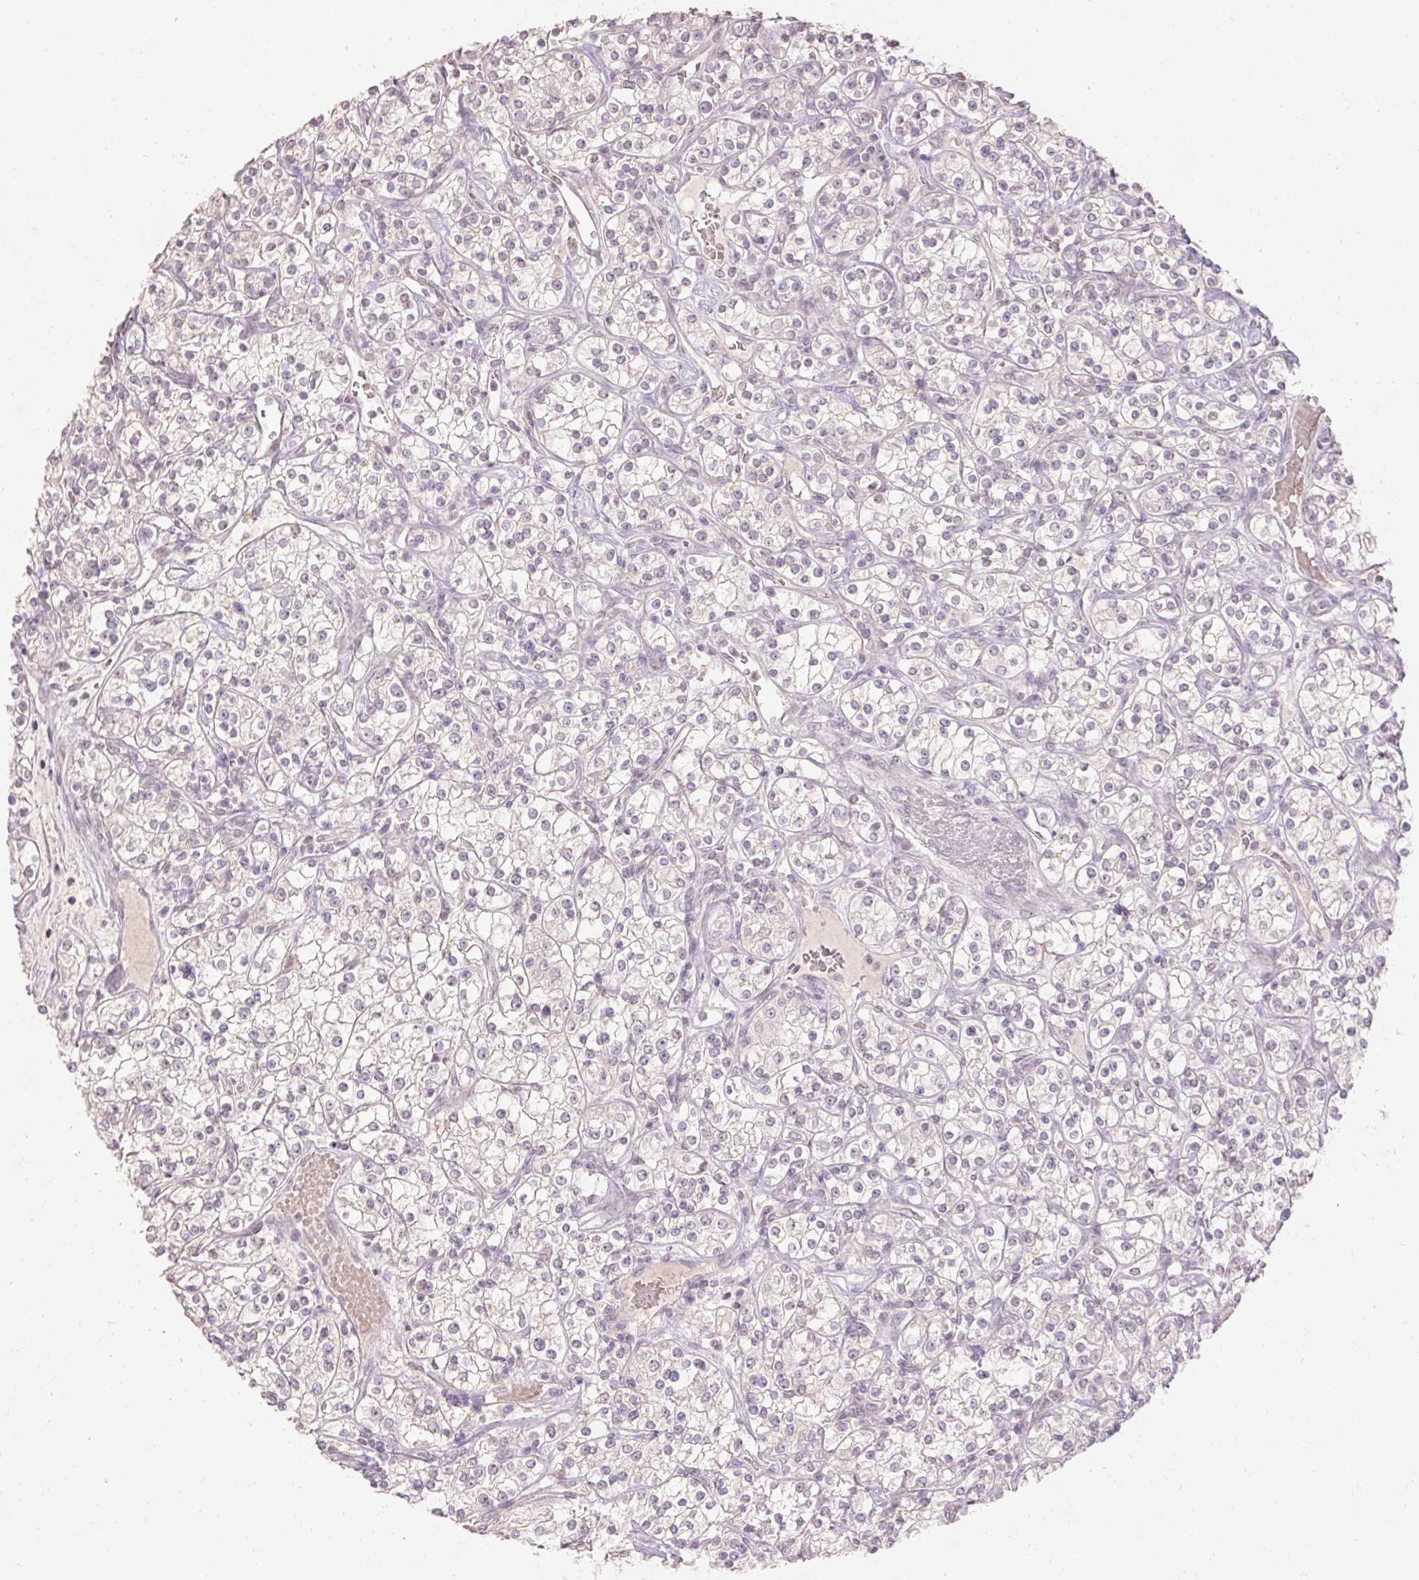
{"staining": {"intensity": "negative", "quantity": "none", "location": "none"}, "tissue": "renal cancer", "cell_type": "Tumor cells", "image_type": "cancer", "snomed": [{"axis": "morphology", "description": "Adenocarcinoma, NOS"}, {"axis": "topography", "description": "Kidney"}], "caption": "An immunohistochemistry image of renal cancer is shown. There is no staining in tumor cells of renal cancer.", "gene": "SKP2", "patient": {"sex": "male", "age": 77}}